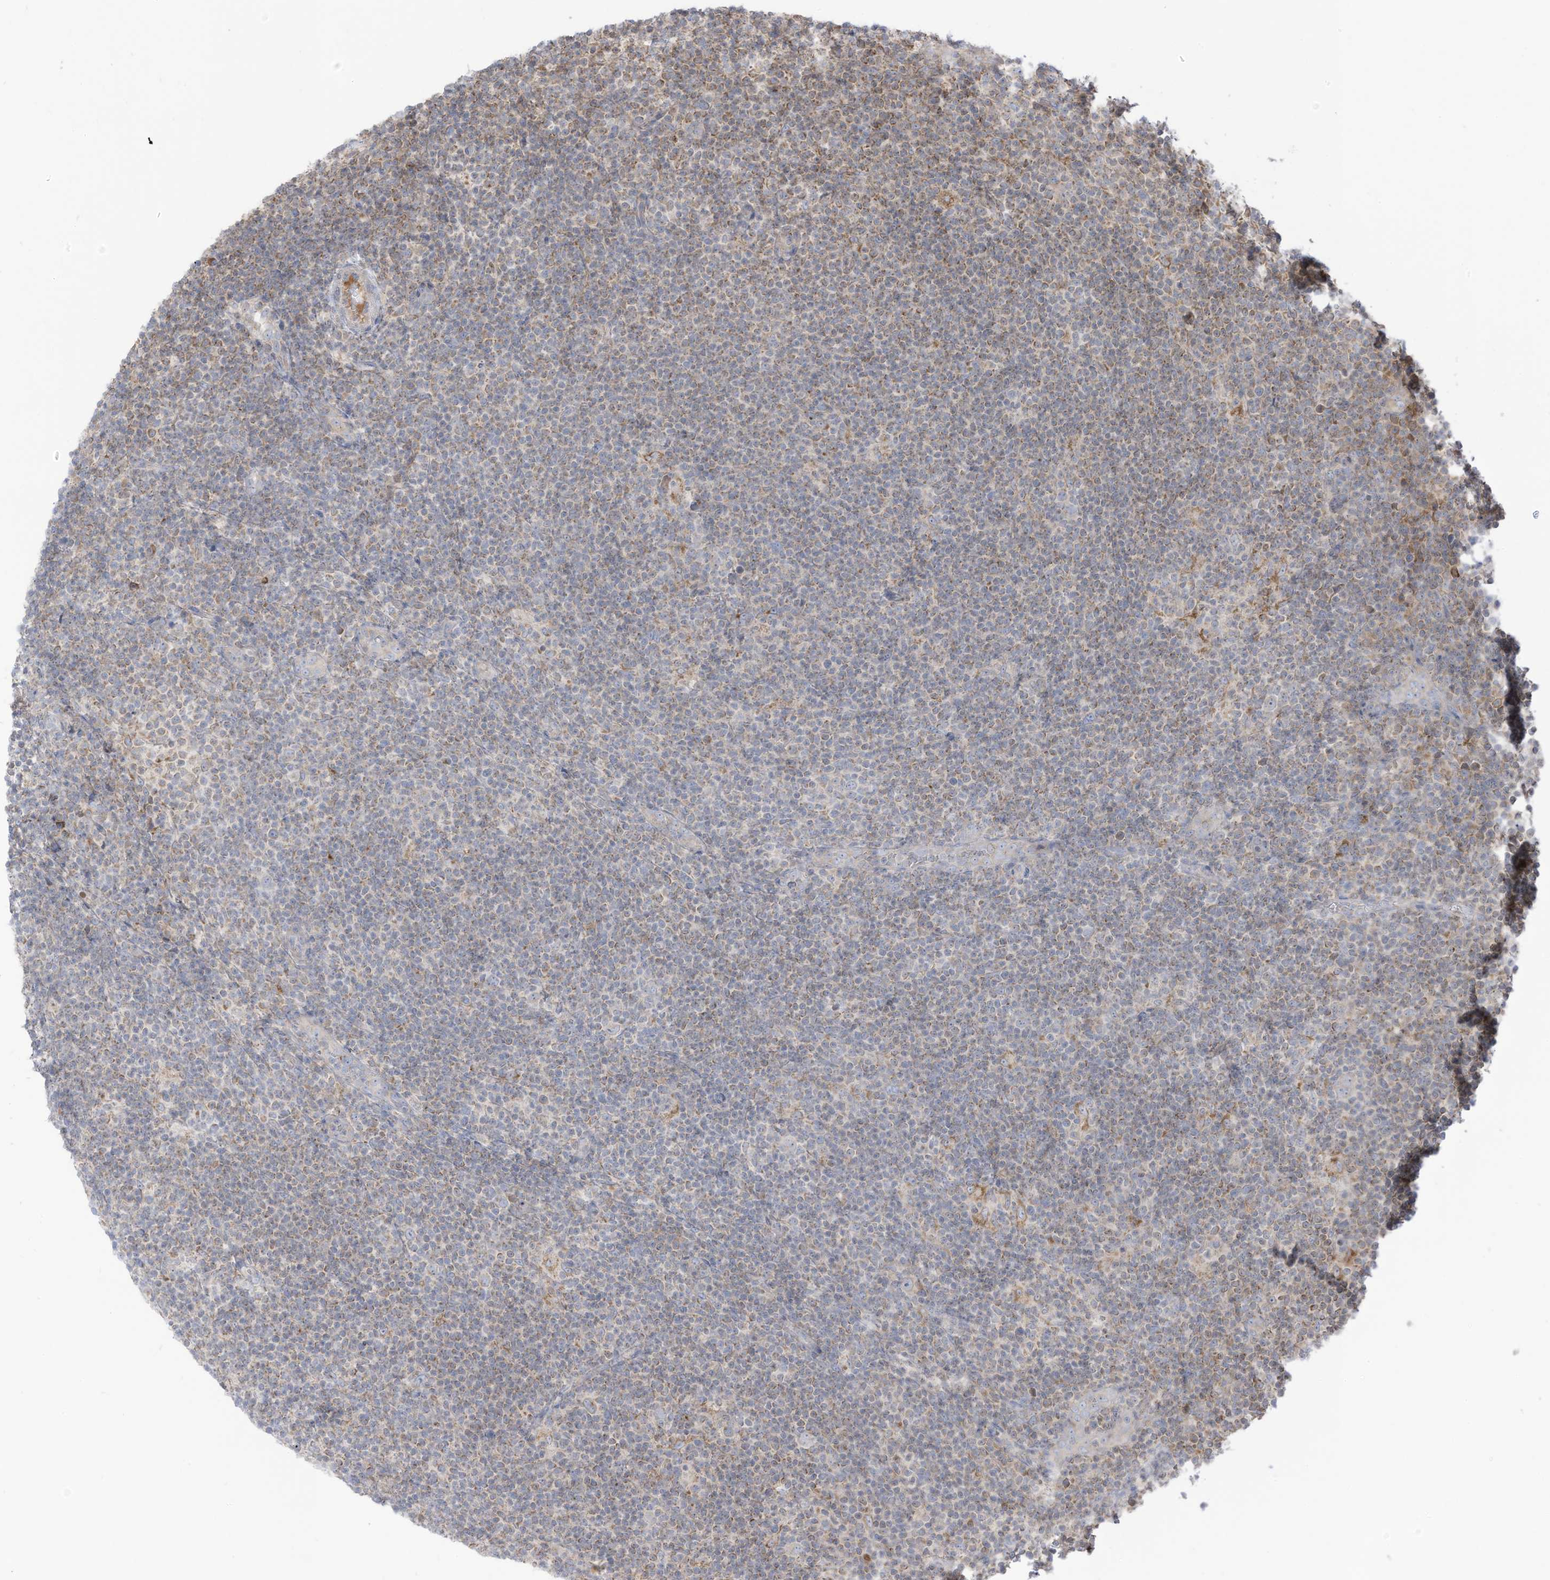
{"staining": {"intensity": "moderate", "quantity": "<25%", "location": "cytoplasmic/membranous"}, "tissue": "lymphoma", "cell_type": "Tumor cells", "image_type": "cancer", "snomed": [{"axis": "morphology", "description": "Hodgkin's disease, NOS"}, {"axis": "topography", "description": "Lymph node"}], "caption": "Lymphoma tissue displays moderate cytoplasmic/membranous expression in about <25% of tumor cells, visualized by immunohistochemistry.", "gene": "CGAS", "patient": {"sex": "female", "age": 57}}